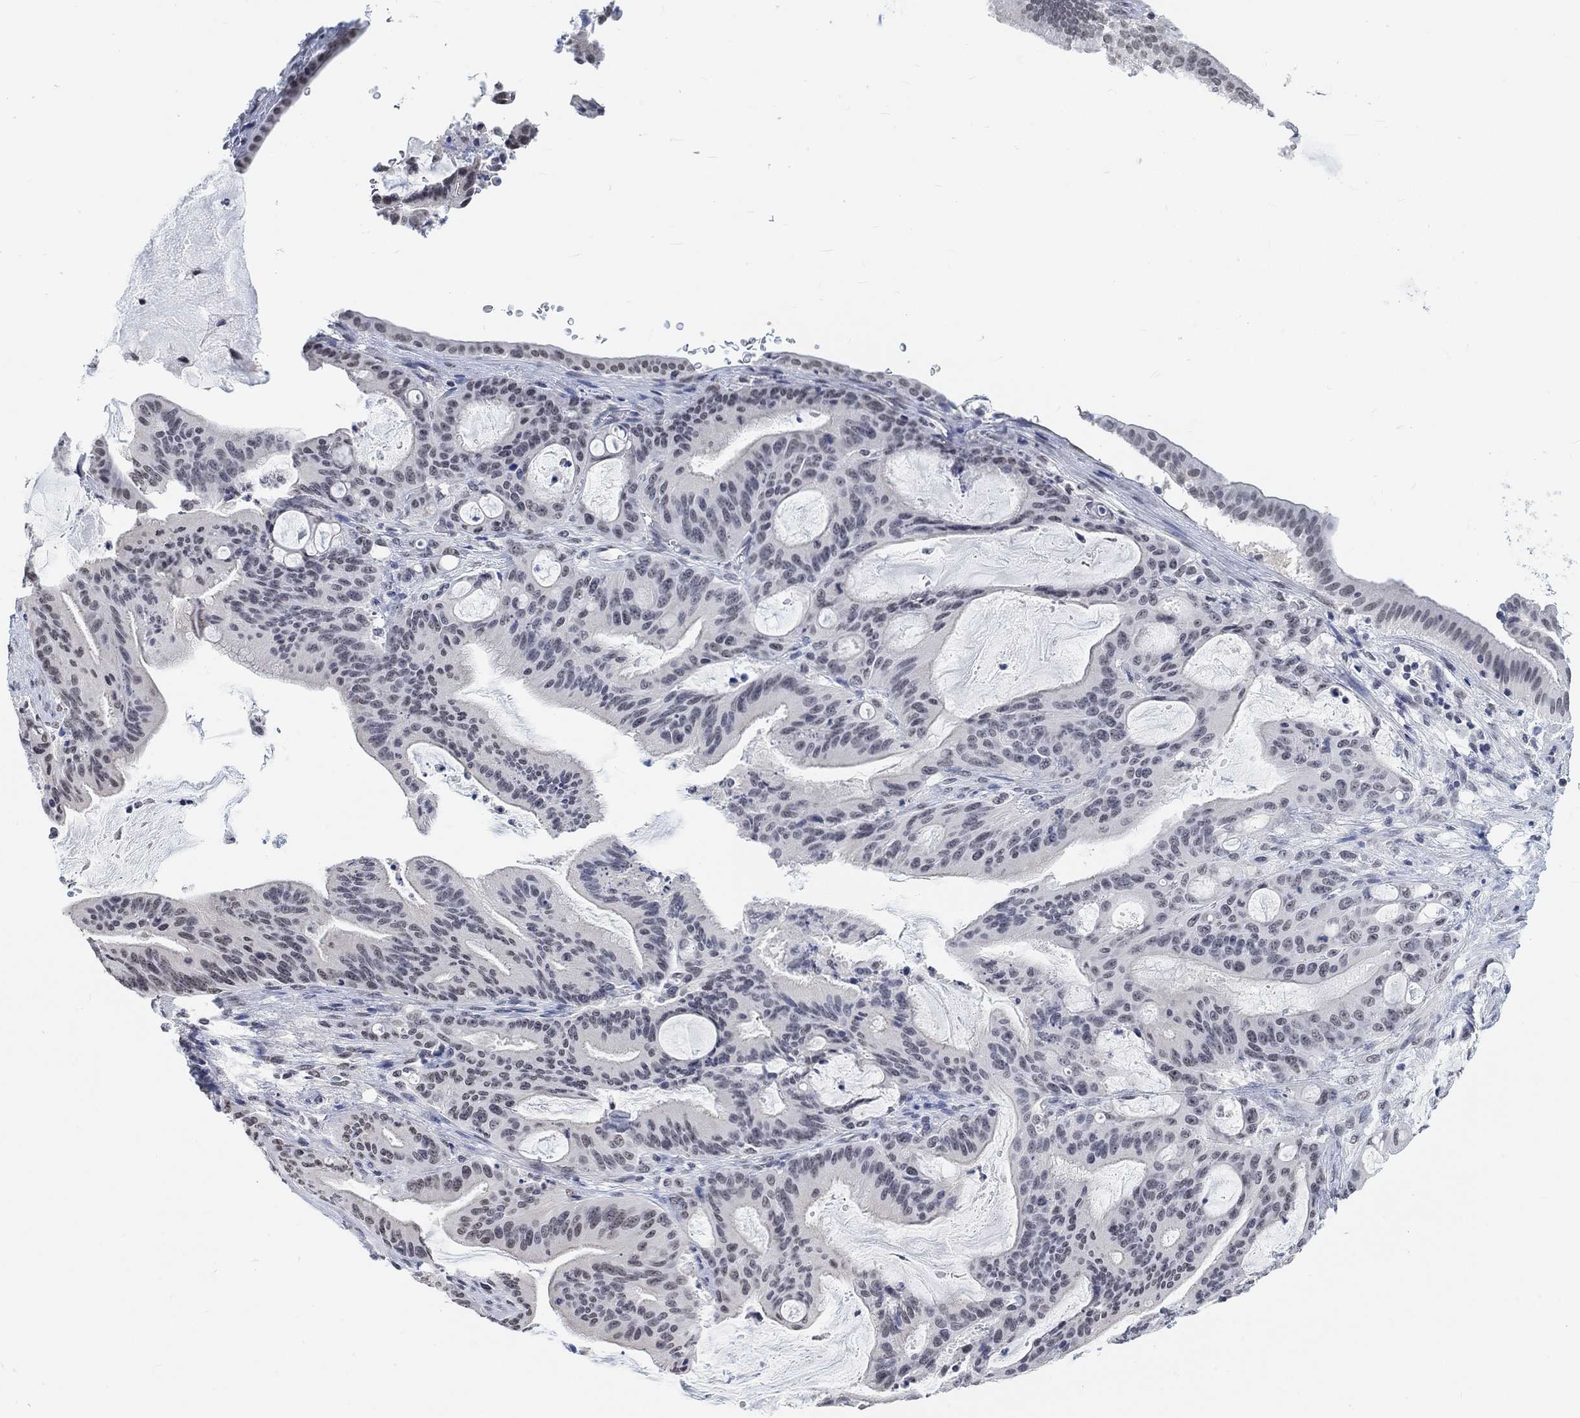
{"staining": {"intensity": "weak", "quantity": "<25%", "location": "nuclear"}, "tissue": "liver cancer", "cell_type": "Tumor cells", "image_type": "cancer", "snomed": [{"axis": "morphology", "description": "Cholangiocarcinoma"}, {"axis": "topography", "description": "Liver"}], "caption": "DAB (3,3'-diaminobenzidine) immunohistochemical staining of liver cholangiocarcinoma displays no significant expression in tumor cells.", "gene": "PURG", "patient": {"sex": "female", "age": 73}}